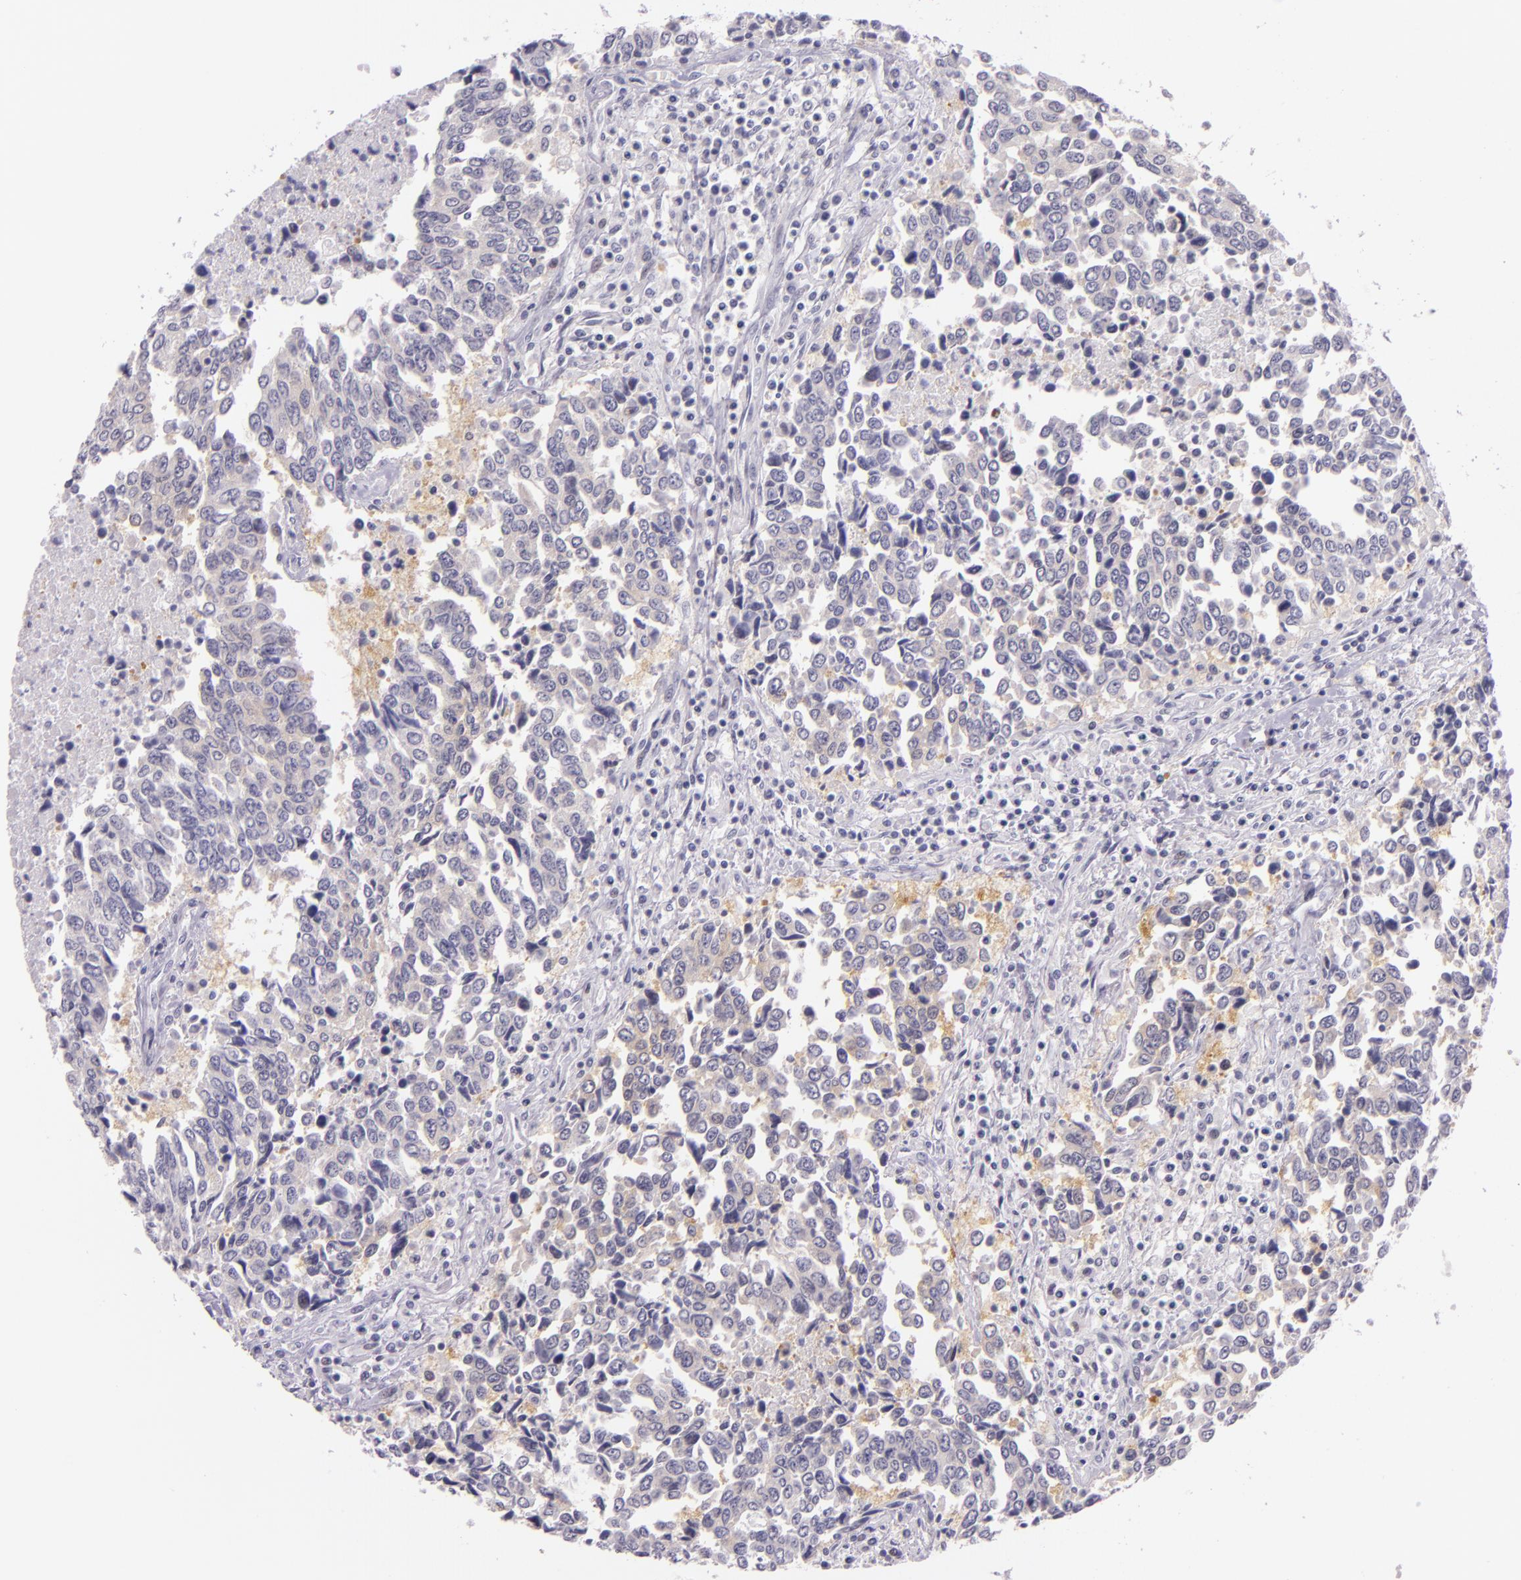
{"staining": {"intensity": "weak", "quantity": "25%-75%", "location": "cytoplasmic/membranous"}, "tissue": "urothelial cancer", "cell_type": "Tumor cells", "image_type": "cancer", "snomed": [{"axis": "morphology", "description": "Urothelial carcinoma, High grade"}, {"axis": "topography", "description": "Urinary bladder"}], "caption": "This micrograph displays immunohistochemistry staining of urothelial cancer, with low weak cytoplasmic/membranous positivity in about 25%-75% of tumor cells.", "gene": "HSP90AA1", "patient": {"sex": "male", "age": 86}}